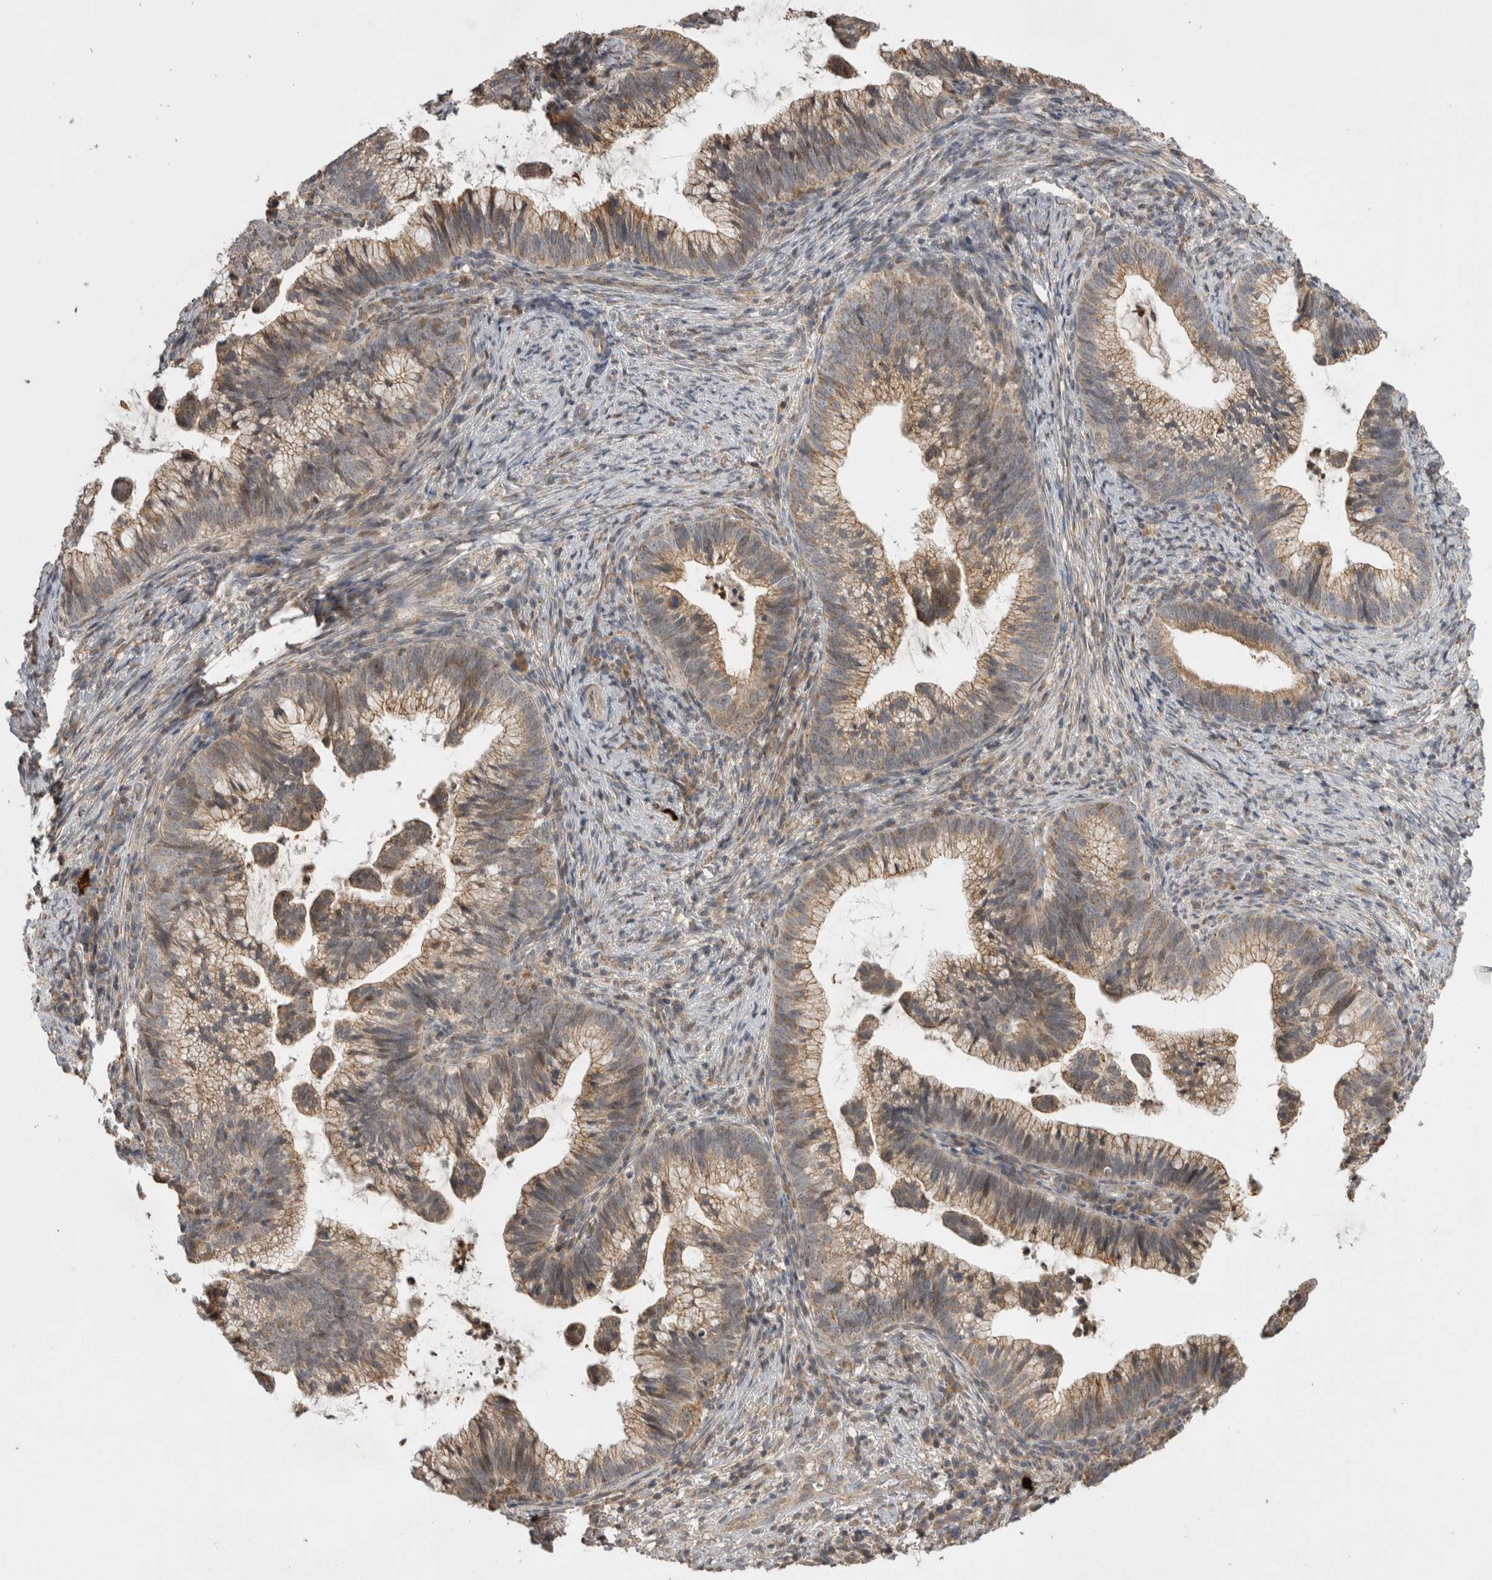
{"staining": {"intensity": "moderate", "quantity": ">75%", "location": "cytoplasmic/membranous"}, "tissue": "cervical cancer", "cell_type": "Tumor cells", "image_type": "cancer", "snomed": [{"axis": "morphology", "description": "Adenocarcinoma, NOS"}, {"axis": "topography", "description": "Cervix"}], "caption": "Immunohistochemistry of human cervical adenocarcinoma displays medium levels of moderate cytoplasmic/membranous positivity in approximately >75% of tumor cells.", "gene": "KCNIP1", "patient": {"sex": "female", "age": 36}}